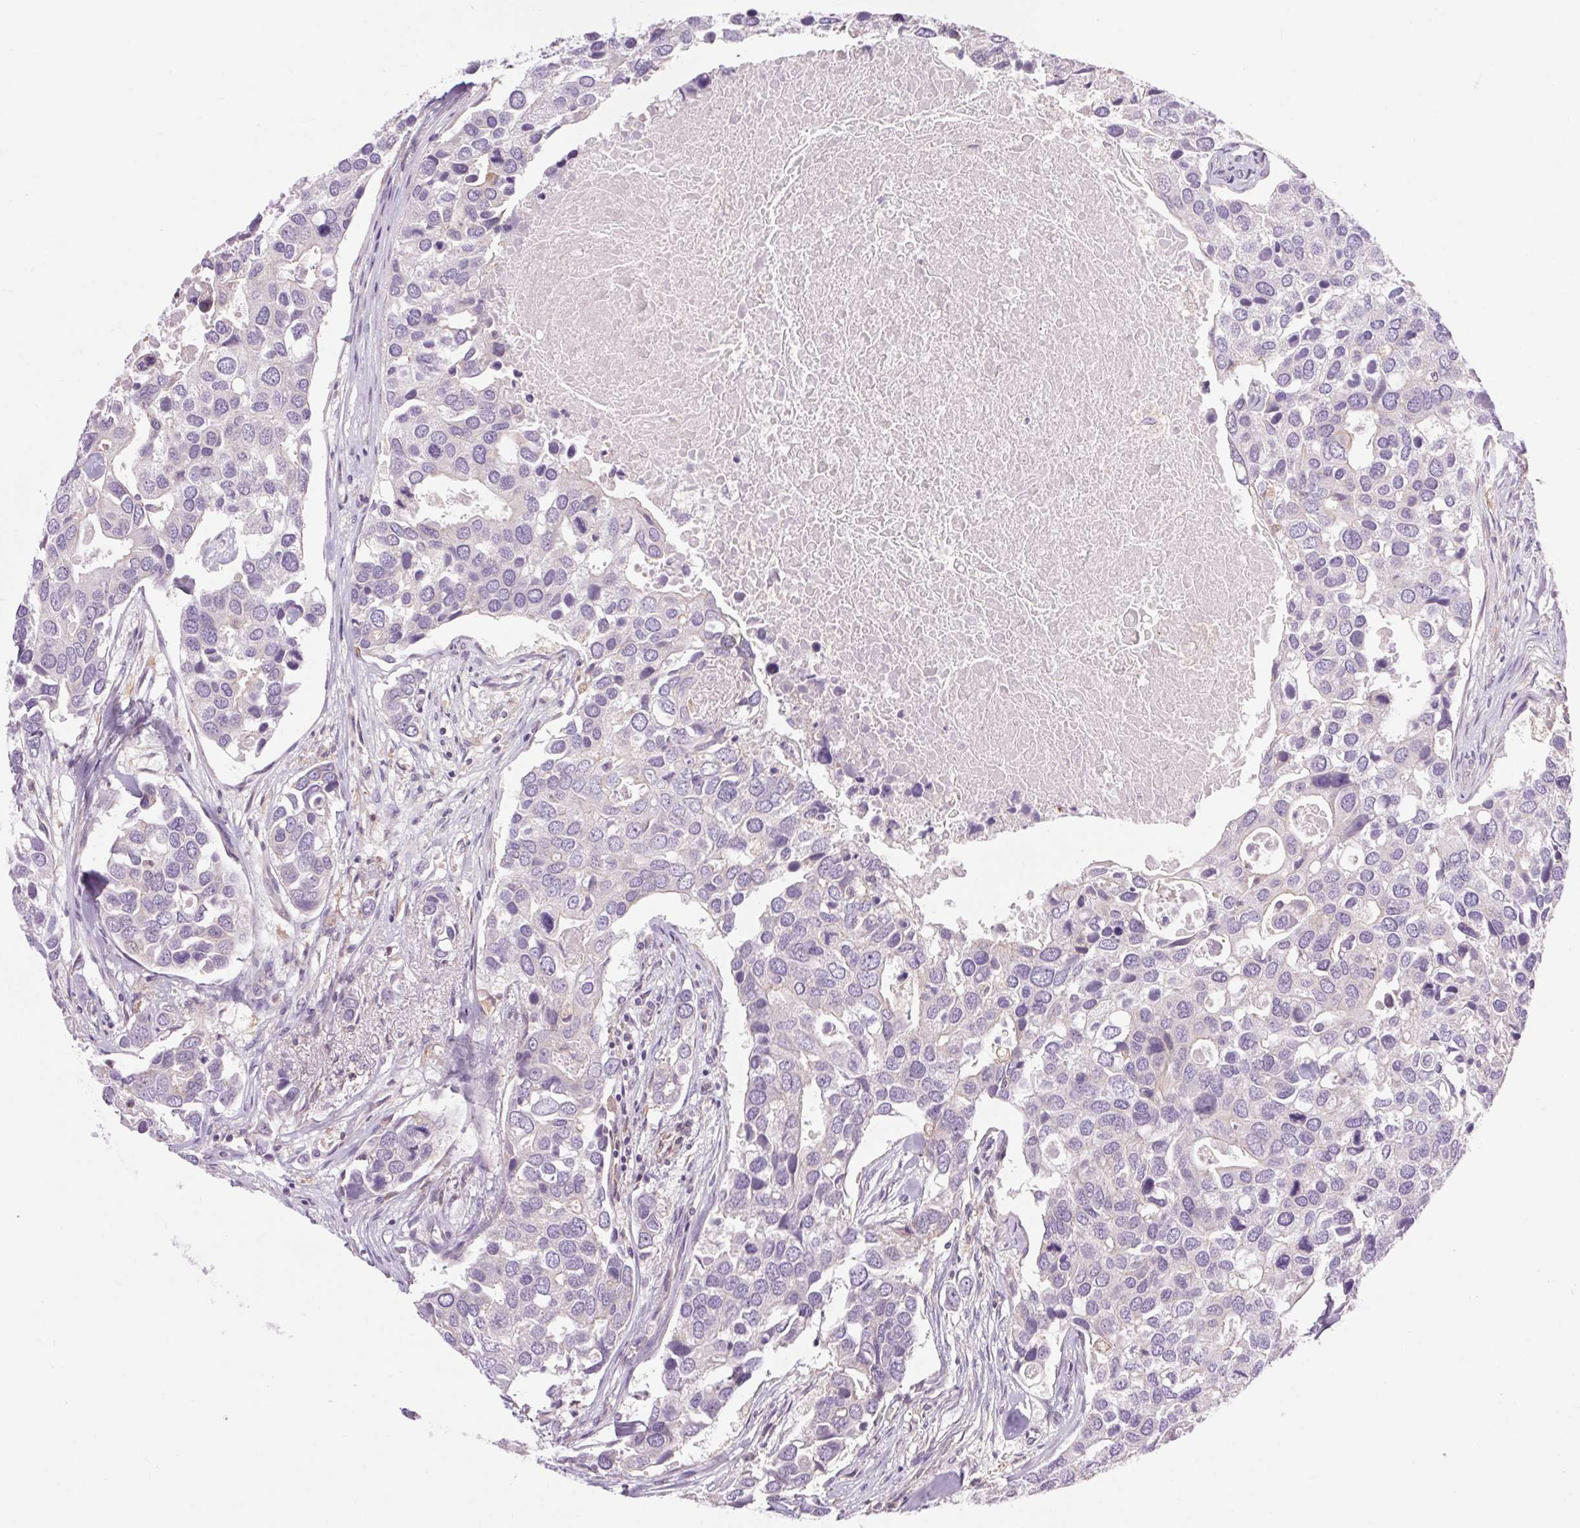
{"staining": {"intensity": "negative", "quantity": "none", "location": "none"}, "tissue": "breast cancer", "cell_type": "Tumor cells", "image_type": "cancer", "snomed": [{"axis": "morphology", "description": "Duct carcinoma"}, {"axis": "topography", "description": "Breast"}], "caption": "This micrograph is of breast cancer (invasive ductal carcinoma) stained with IHC to label a protein in brown with the nuclei are counter-stained blue. There is no positivity in tumor cells. (DAB IHC visualized using brightfield microscopy, high magnification).", "gene": "TM6SF1", "patient": {"sex": "female", "age": 83}}